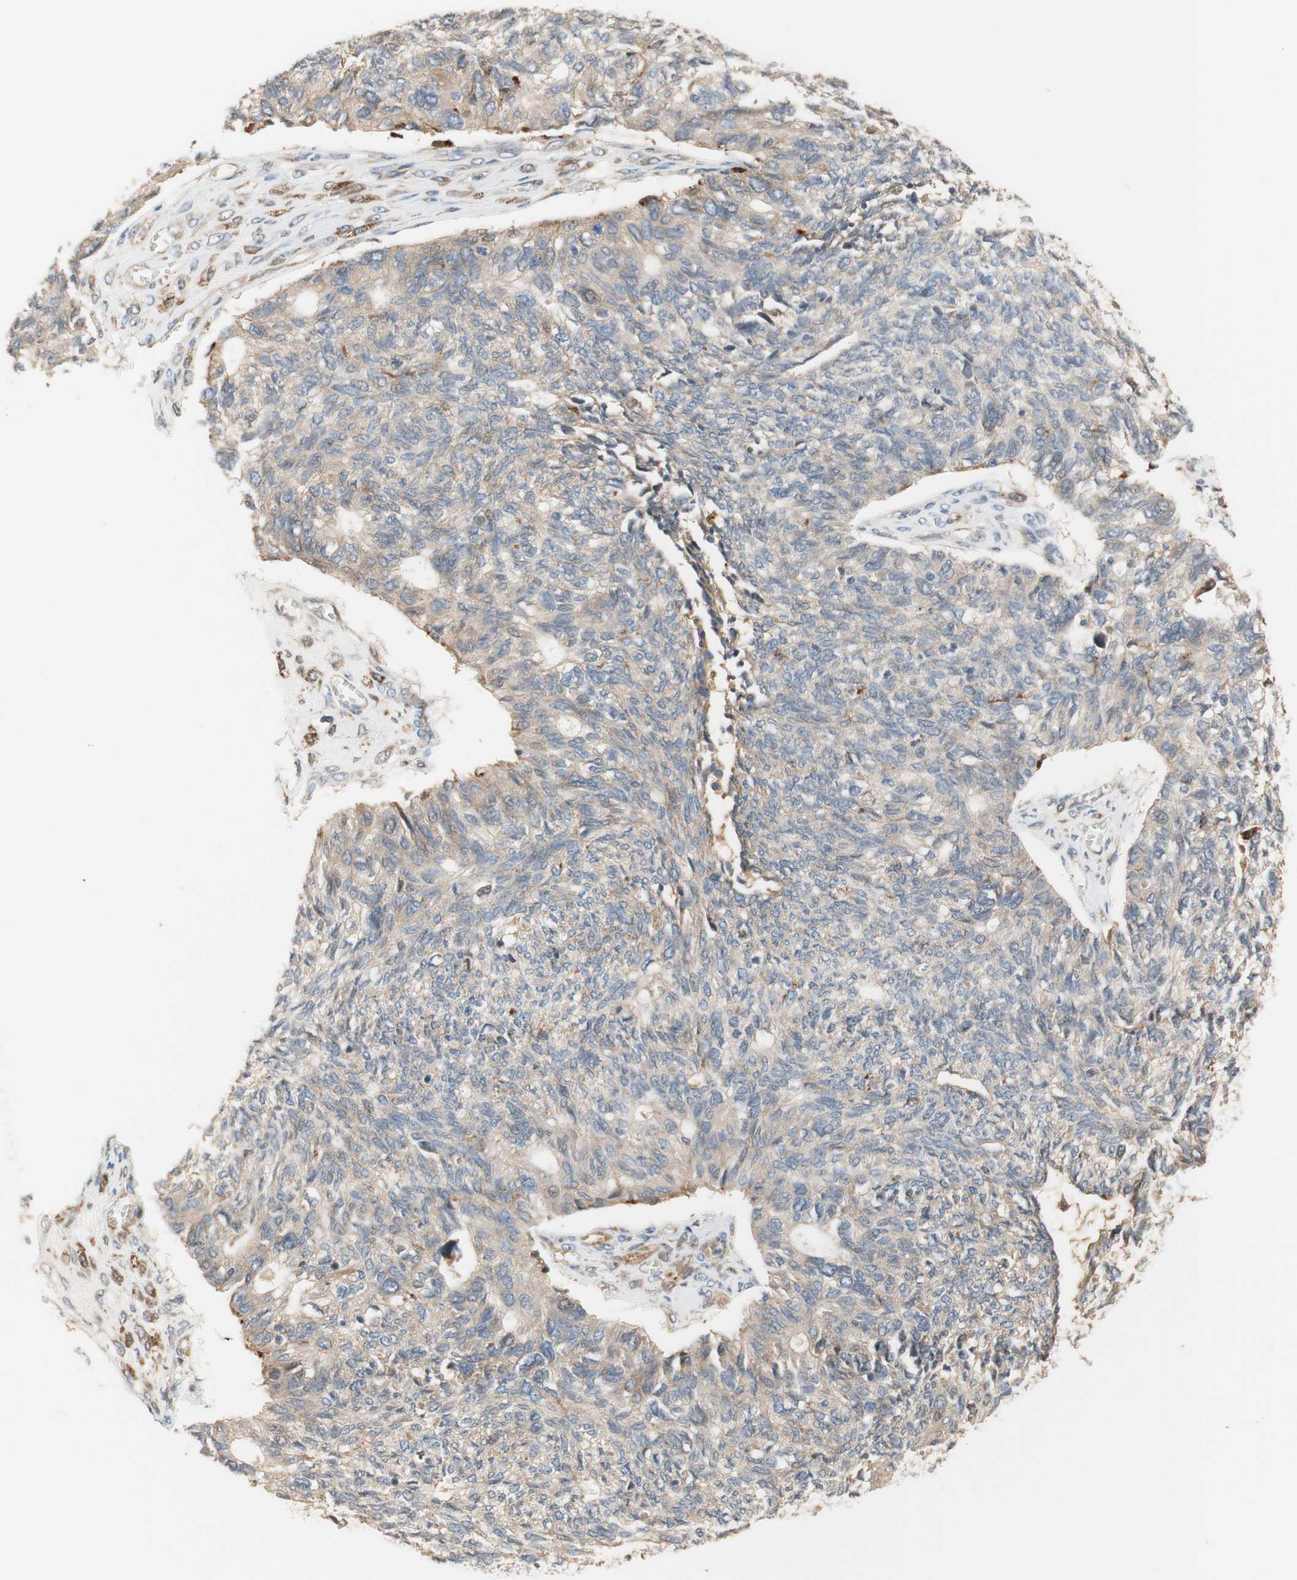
{"staining": {"intensity": "weak", "quantity": "<25%", "location": "cytoplasmic/membranous"}, "tissue": "ovarian cancer", "cell_type": "Tumor cells", "image_type": "cancer", "snomed": [{"axis": "morphology", "description": "Cystadenocarcinoma, serous, NOS"}, {"axis": "topography", "description": "Ovary"}], "caption": "Immunohistochemistry (IHC) of ovarian cancer (serous cystadenocarcinoma) shows no positivity in tumor cells.", "gene": "PTPN21", "patient": {"sex": "female", "age": 79}}